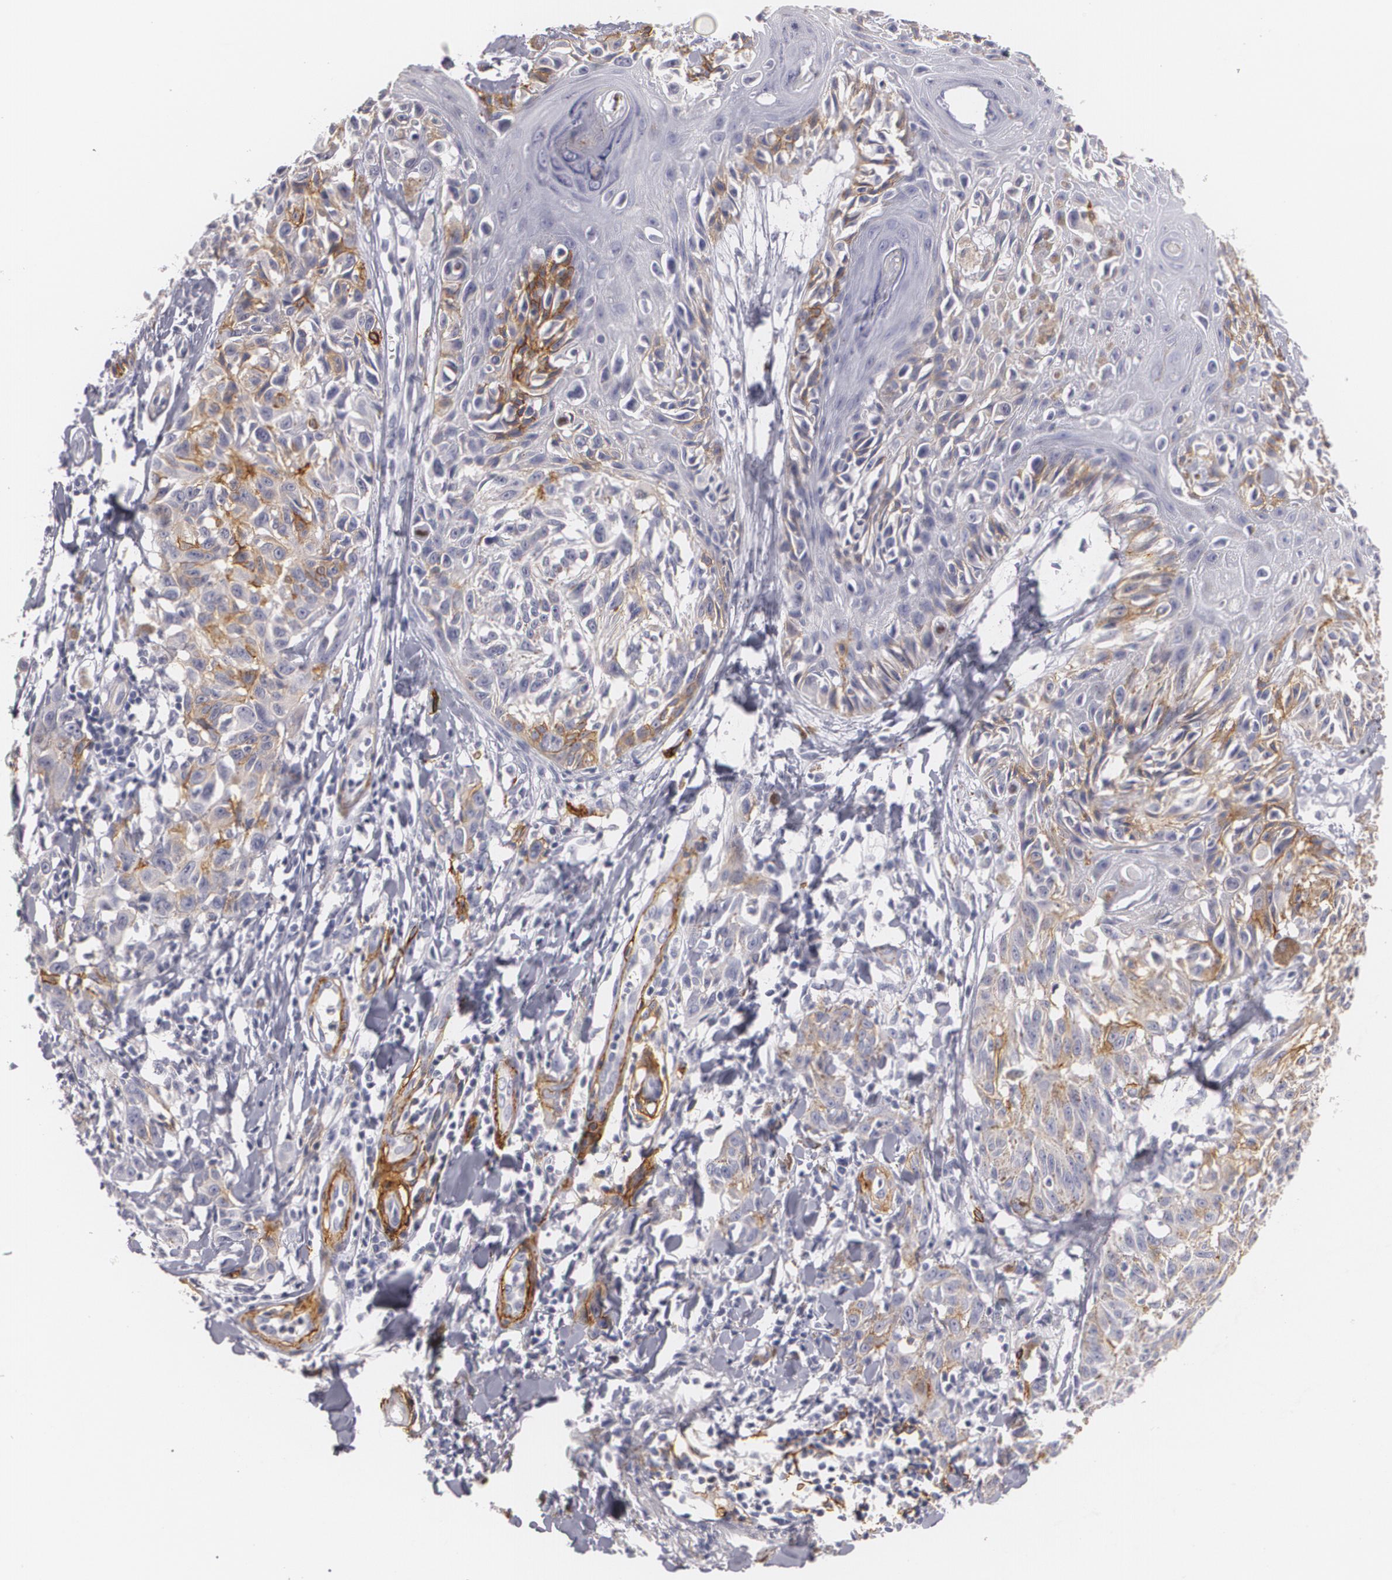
{"staining": {"intensity": "weak", "quantity": "<25%", "location": "cytoplasmic/membranous"}, "tissue": "melanoma", "cell_type": "Tumor cells", "image_type": "cancer", "snomed": [{"axis": "morphology", "description": "Malignant melanoma, NOS"}, {"axis": "topography", "description": "Skin"}], "caption": "The IHC image has no significant staining in tumor cells of melanoma tissue.", "gene": "NGFR", "patient": {"sex": "female", "age": 77}}